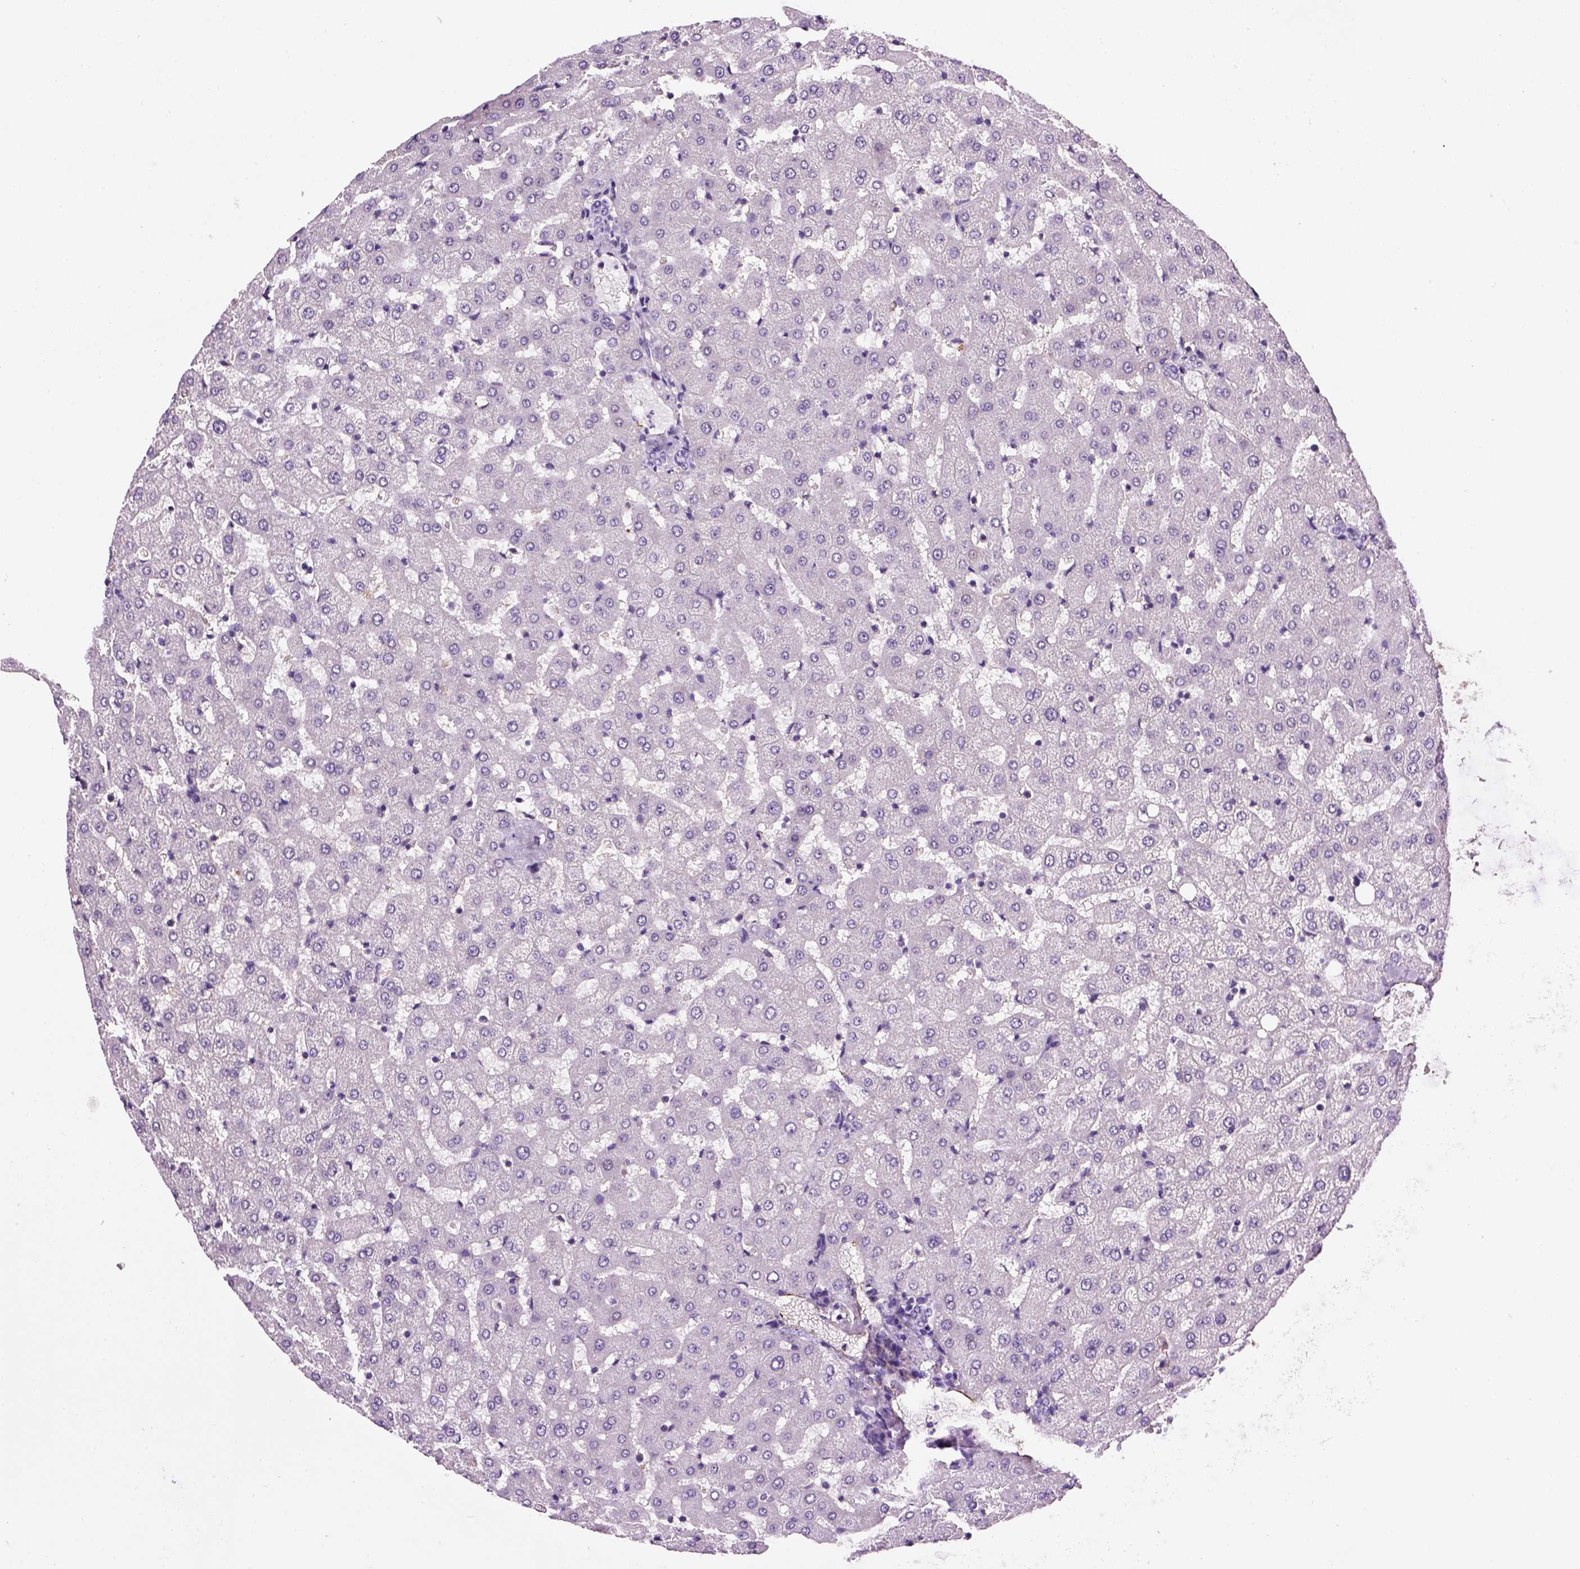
{"staining": {"intensity": "negative", "quantity": "none", "location": "none"}, "tissue": "liver", "cell_type": "Cholangiocytes", "image_type": "normal", "snomed": [{"axis": "morphology", "description": "Normal tissue, NOS"}, {"axis": "topography", "description": "Liver"}], "caption": "Cholangiocytes show no significant protein expression in benign liver. (DAB (3,3'-diaminobenzidine) immunohistochemistry, high magnification).", "gene": "VWF", "patient": {"sex": "female", "age": 50}}